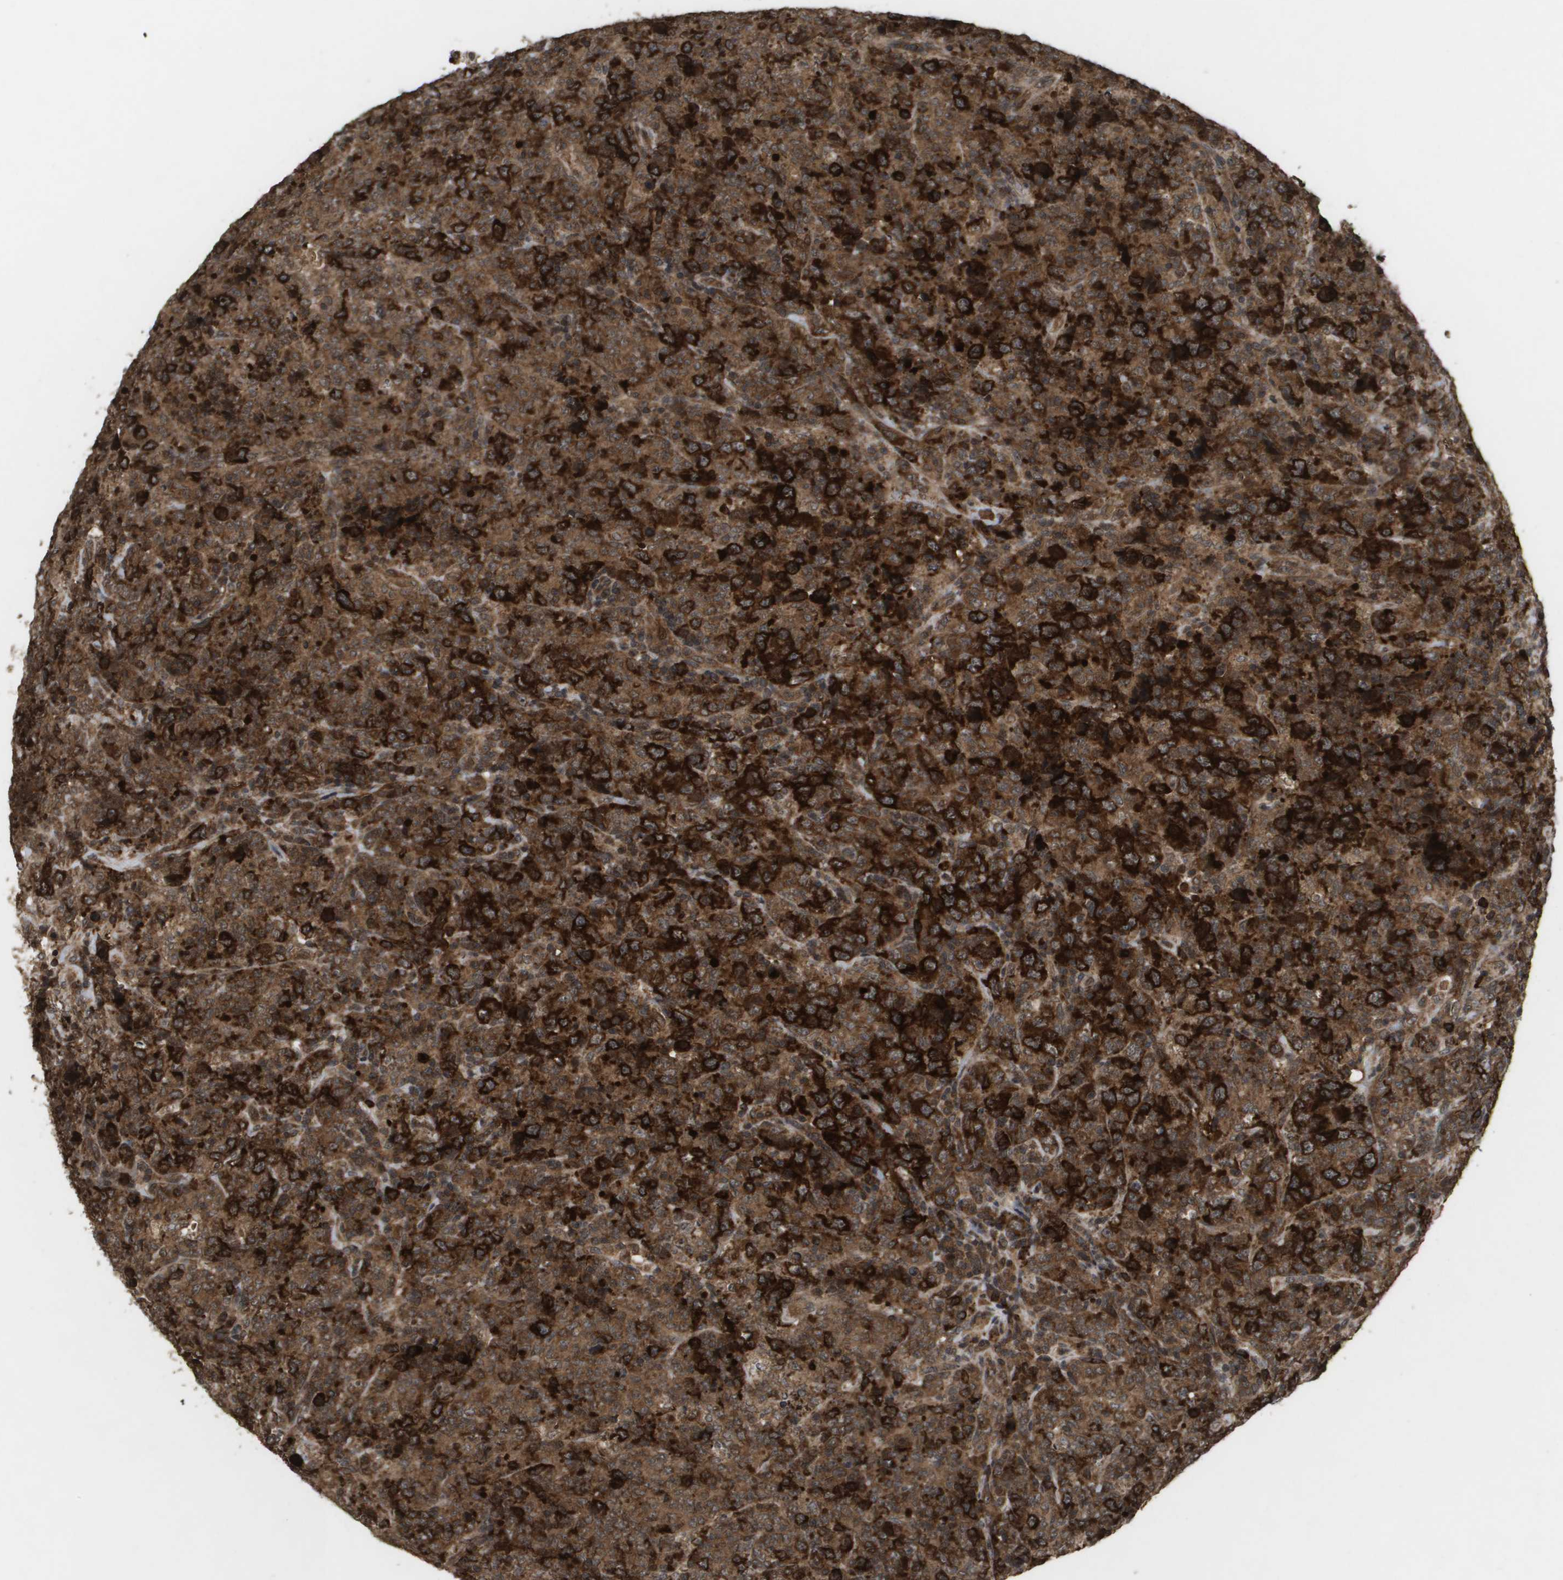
{"staining": {"intensity": "strong", "quantity": ">75%", "location": "cytoplasmic/membranous"}, "tissue": "lymphoma", "cell_type": "Tumor cells", "image_type": "cancer", "snomed": [{"axis": "morphology", "description": "Malignant lymphoma, non-Hodgkin's type, High grade"}, {"axis": "topography", "description": "Tonsil"}], "caption": "Lymphoma tissue exhibits strong cytoplasmic/membranous staining in approximately >75% of tumor cells", "gene": "KIF11", "patient": {"sex": "female", "age": 36}}